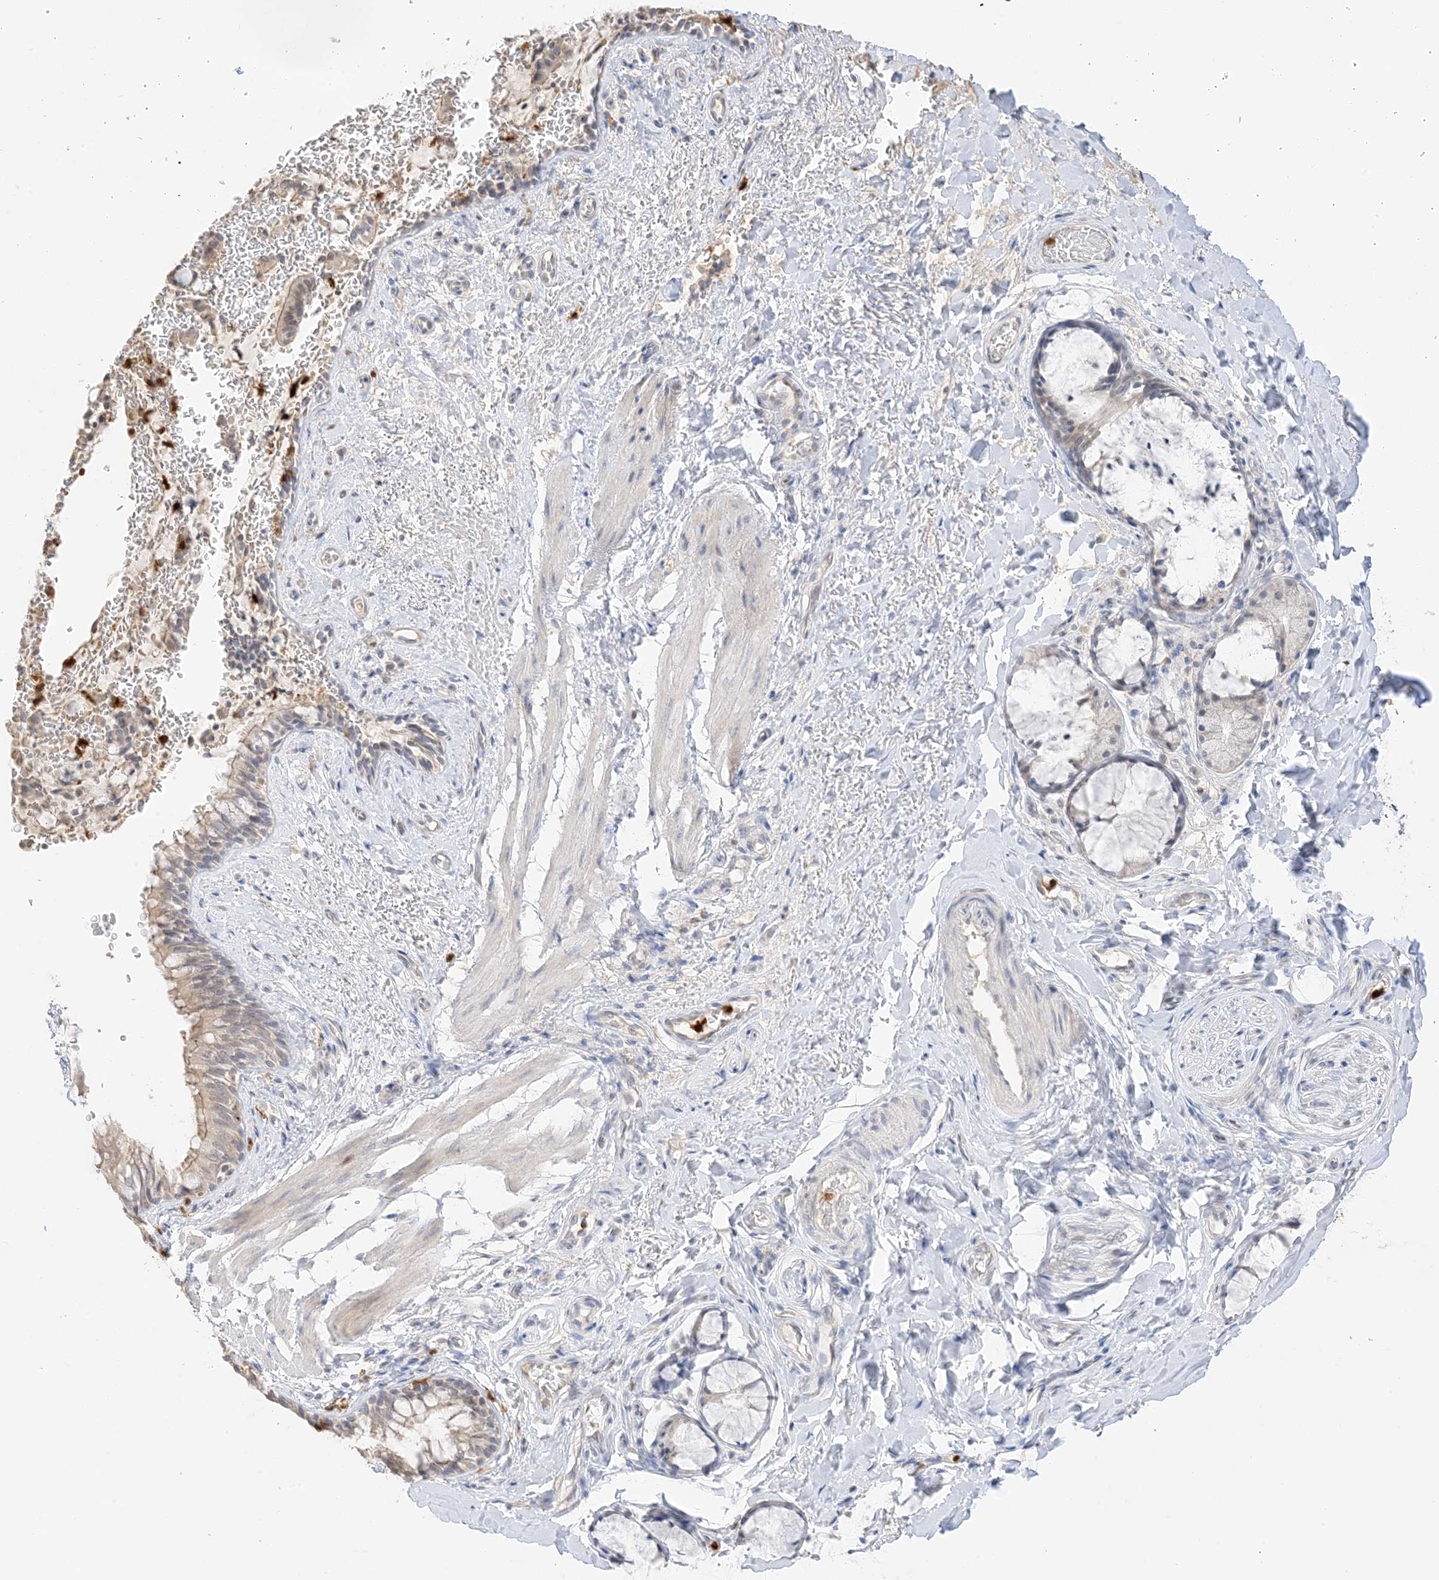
{"staining": {"intensity": "weak", "quantity": ">75%", "location": "cytoplasmic/membranous"}, "tissue": "bronchus", "cell_type": "Respiratory epithelial cells", "image_type": "normal", "snomed": [{"axis": "morphology", "description": "Normal tissue, NOS"}, {"axis": "topography", "description": "Cartilage tissue"}, {"axis": "topography", "description": "Bronchus"}], "caption": "The photomicrograph displays staining of benign bronchus, revealing weak cytoplasmic/membranous protein staining (brown color) within respiratory epithelial cells. The staining was performed using DAB, with brown indicating positive protein expression. Nuclei are stained blue with hematoxylin.", "gene": "GCA", "patient": {"sex": "female", "age": 36}}